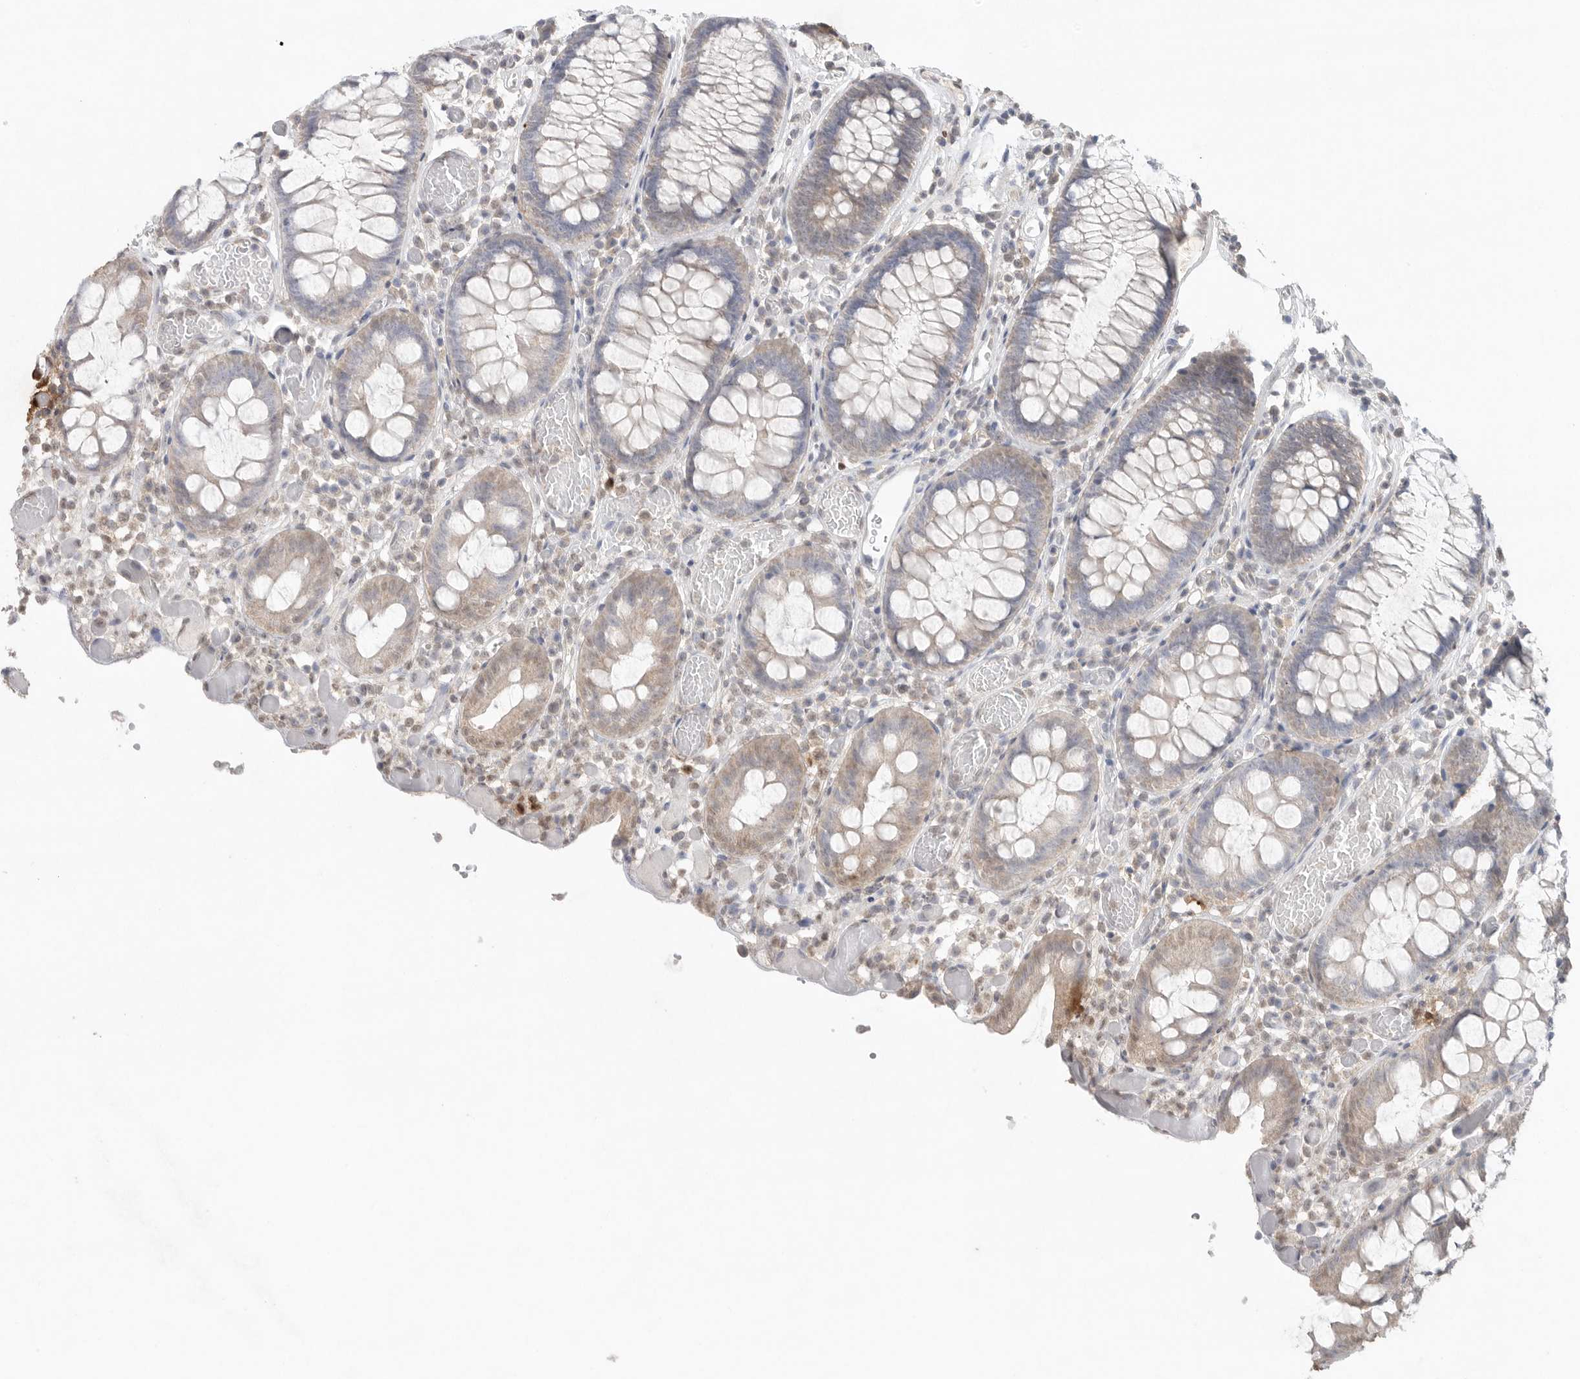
{"staining": {"intensity": "weak", "quantity": "25%-75%", "location": "cytoplasmic/membranous"}, "tissue": "colon", "cell_type": "Endothelial cells", "image_type": "normal", "snomed": [{"axis": "morphology", "description": "Normal tissue, NOS"}, {"axis": "topography", "description": "Colon"}], "caption": "Weak cytoplasmic/membranous expression for a protein is seen in about 25%-75% of endothelial cells of normal colon using IHC.", "gene": "KLK5", "patient": {"sex": "male", "age": 14}}